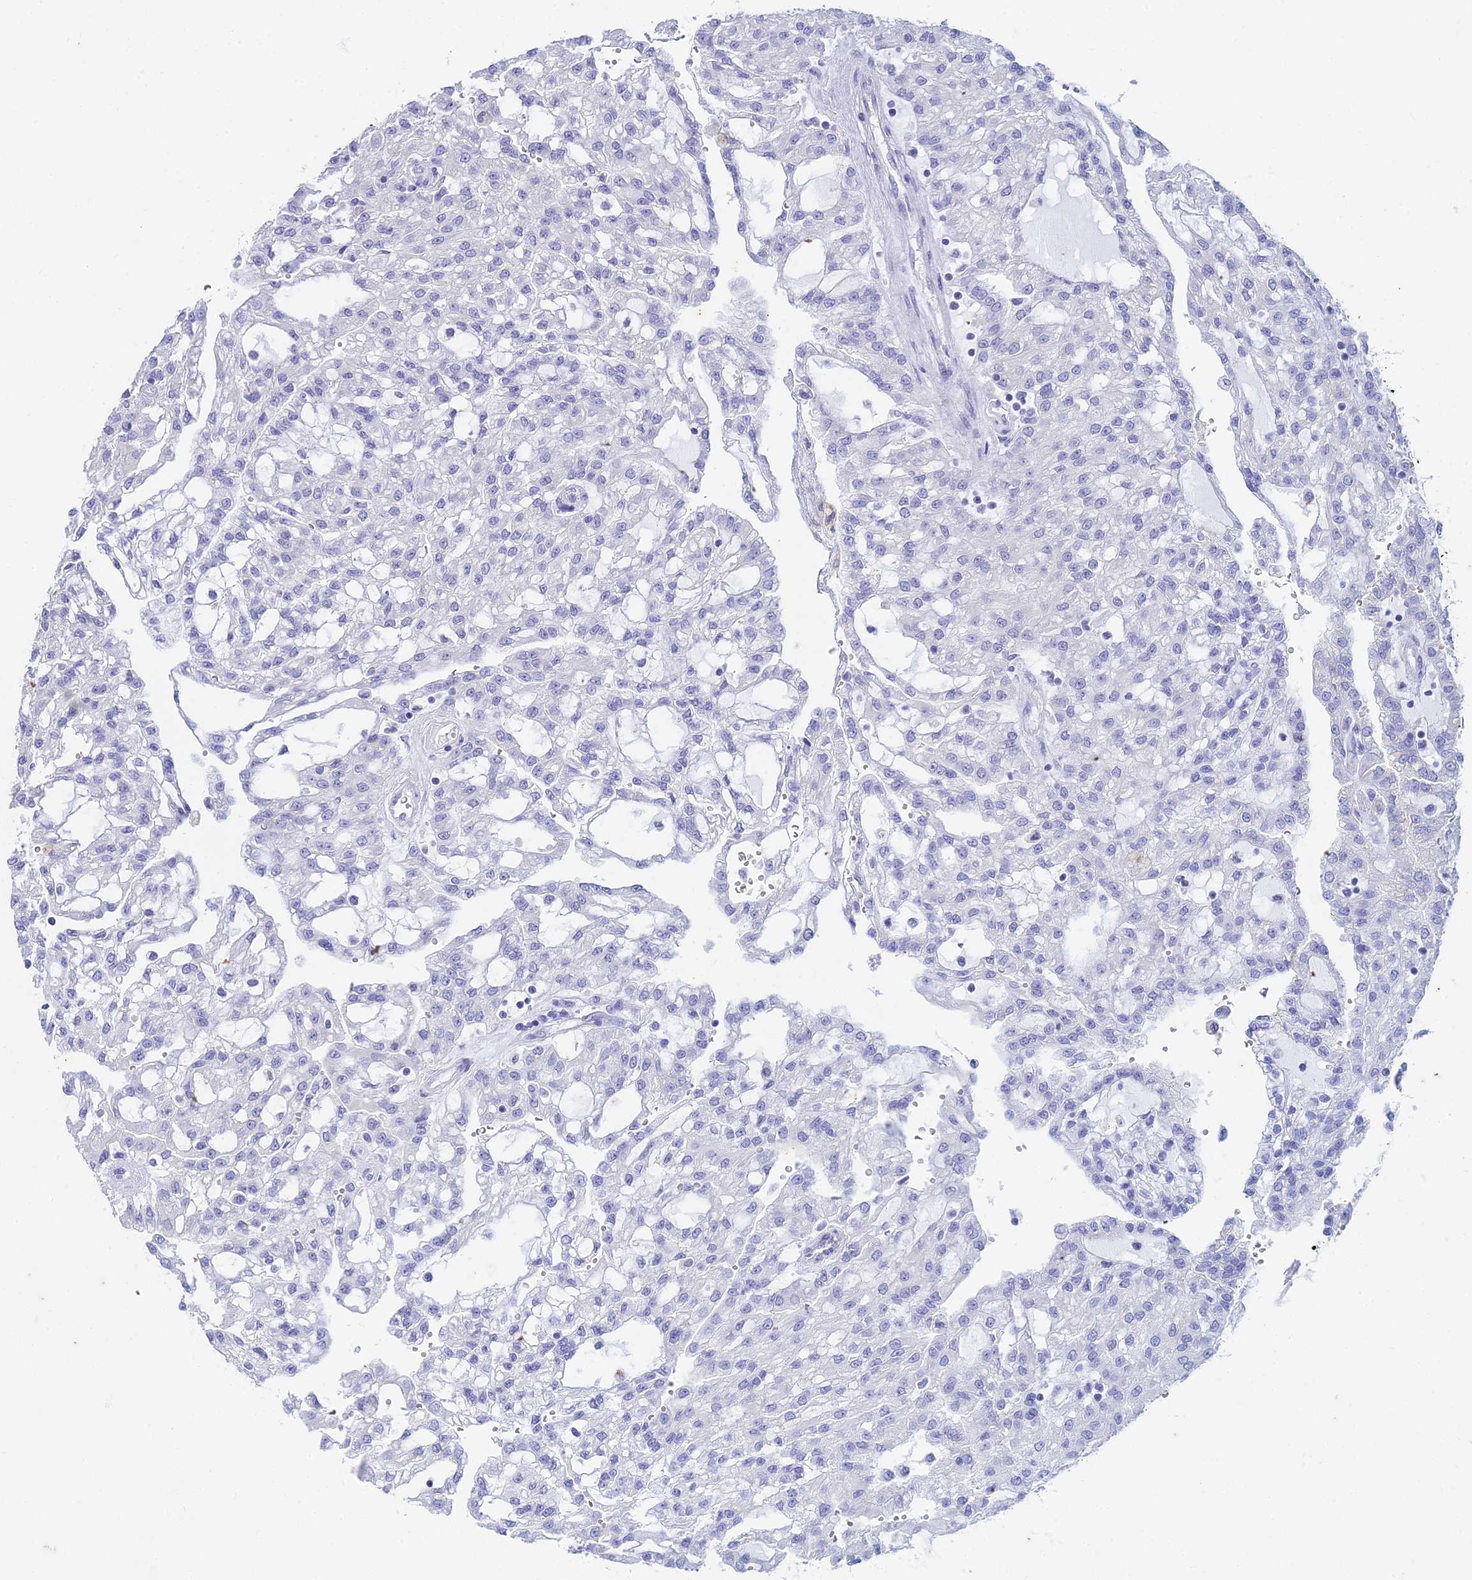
{"staining": {"intensity": "negative", "quantity": "none", "location": "none"}, "tissue": "renal cancer", "cell_type": "Tumor cells", "image_type": "cancer", "snomed": [{"axis": "morphology", "description": "Adenocarcinoma, NOS"}, {"axis": "topography", "description": "Kidney"}], "caption": "Immunohistochemical staining of human renal cancer demonstrates no significant positivity in tumor cells.", "gene": "EEF2KMT", "patient": {"sex": "male", "age": 63}}